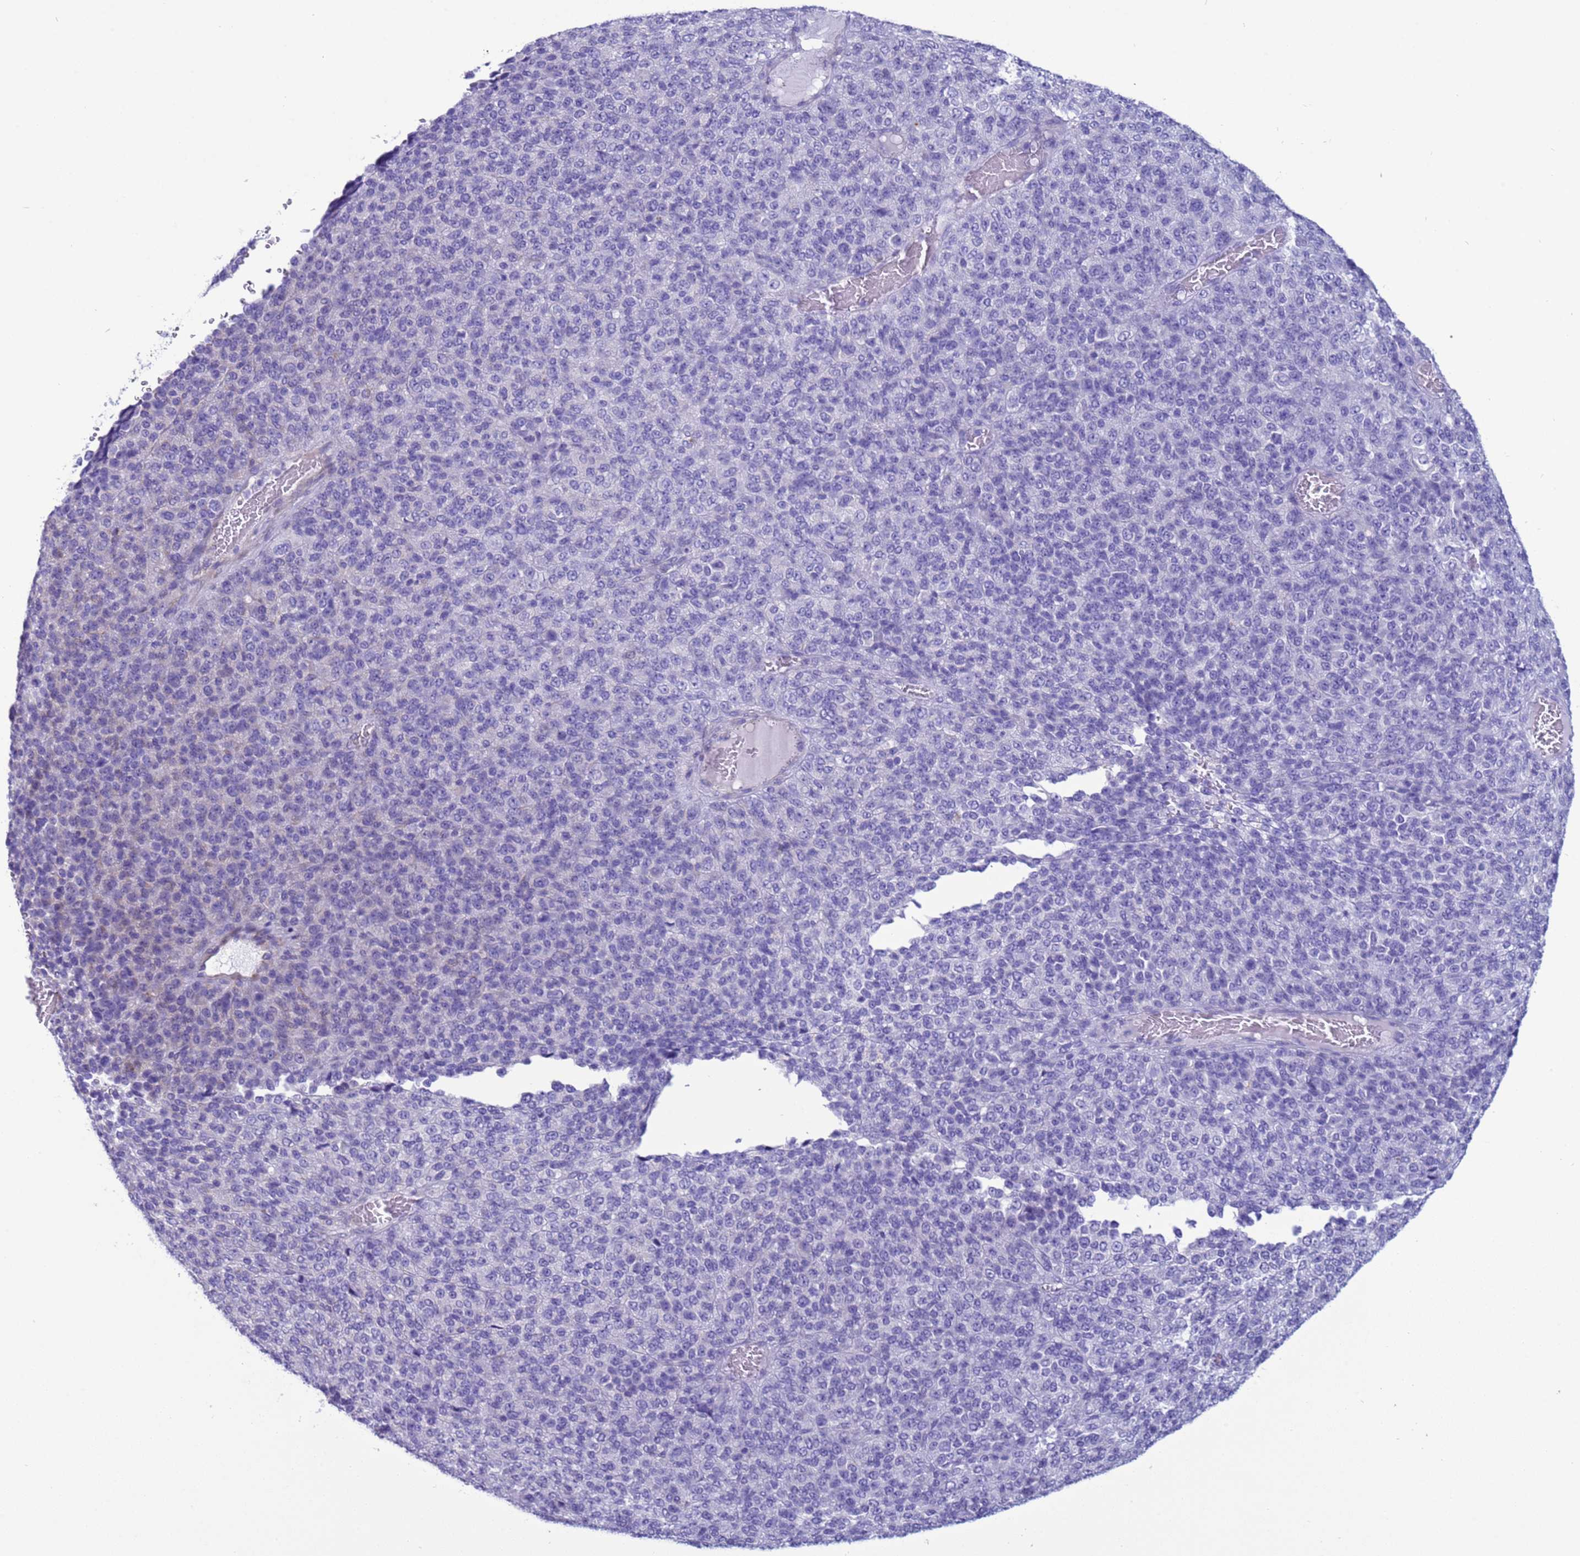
{"staining": {"intensity": "negative", "quantity": "none", "location": "none"}, "tissue": "melanoma", "cell_type": "Tumor cells", "image_type": "cancer", "snomed": [{"axis": "morphology", "description": "Malignant melanoma, Metastatic site"}, {"axis": "topography", "description": "Brain"}], "caption": "Immunohistochemical staining of human malignant melanoma (metastatic site) exhibits no significant positivity in tumor cells.", "gene": "CST4", "patient": {"sex": "female", "age": 56}}